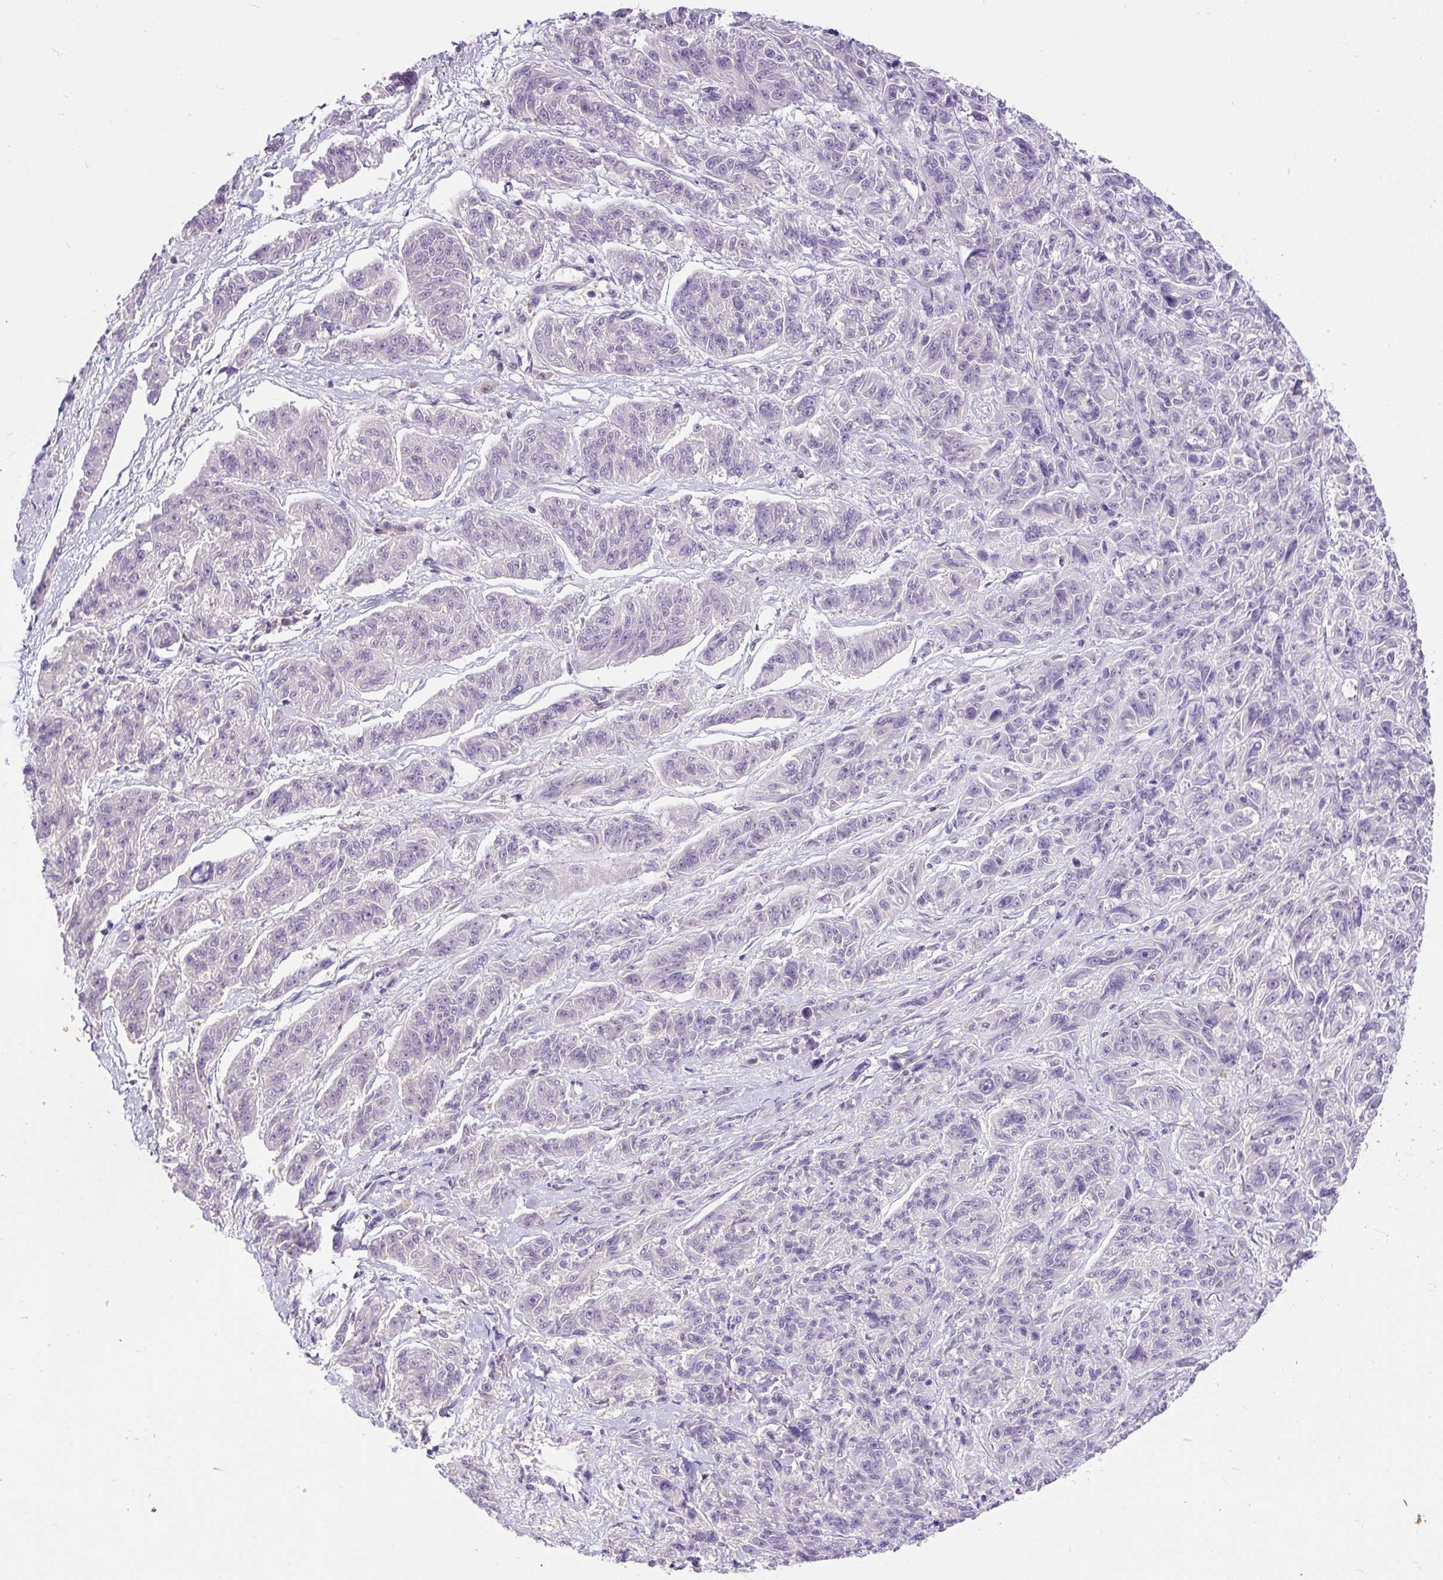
{"staining": {"intensity": "negative", "quantity": "none", "location": "none"}, "tissue": "melanoma", "cell_type": "Tumor cells", "image_type": "cancer", "snomed": [{"axis": "morphology", "description": "Malignant melanoma, NOS"}, {"axis": "topography", "description": "Skin"}], "caption": "Malignant melanoma stained for a protein using IHC demonstrates no staining tumor cells.", "gene": "KRTAP20-3", "patient": {"sex": "male", "age": 53}}